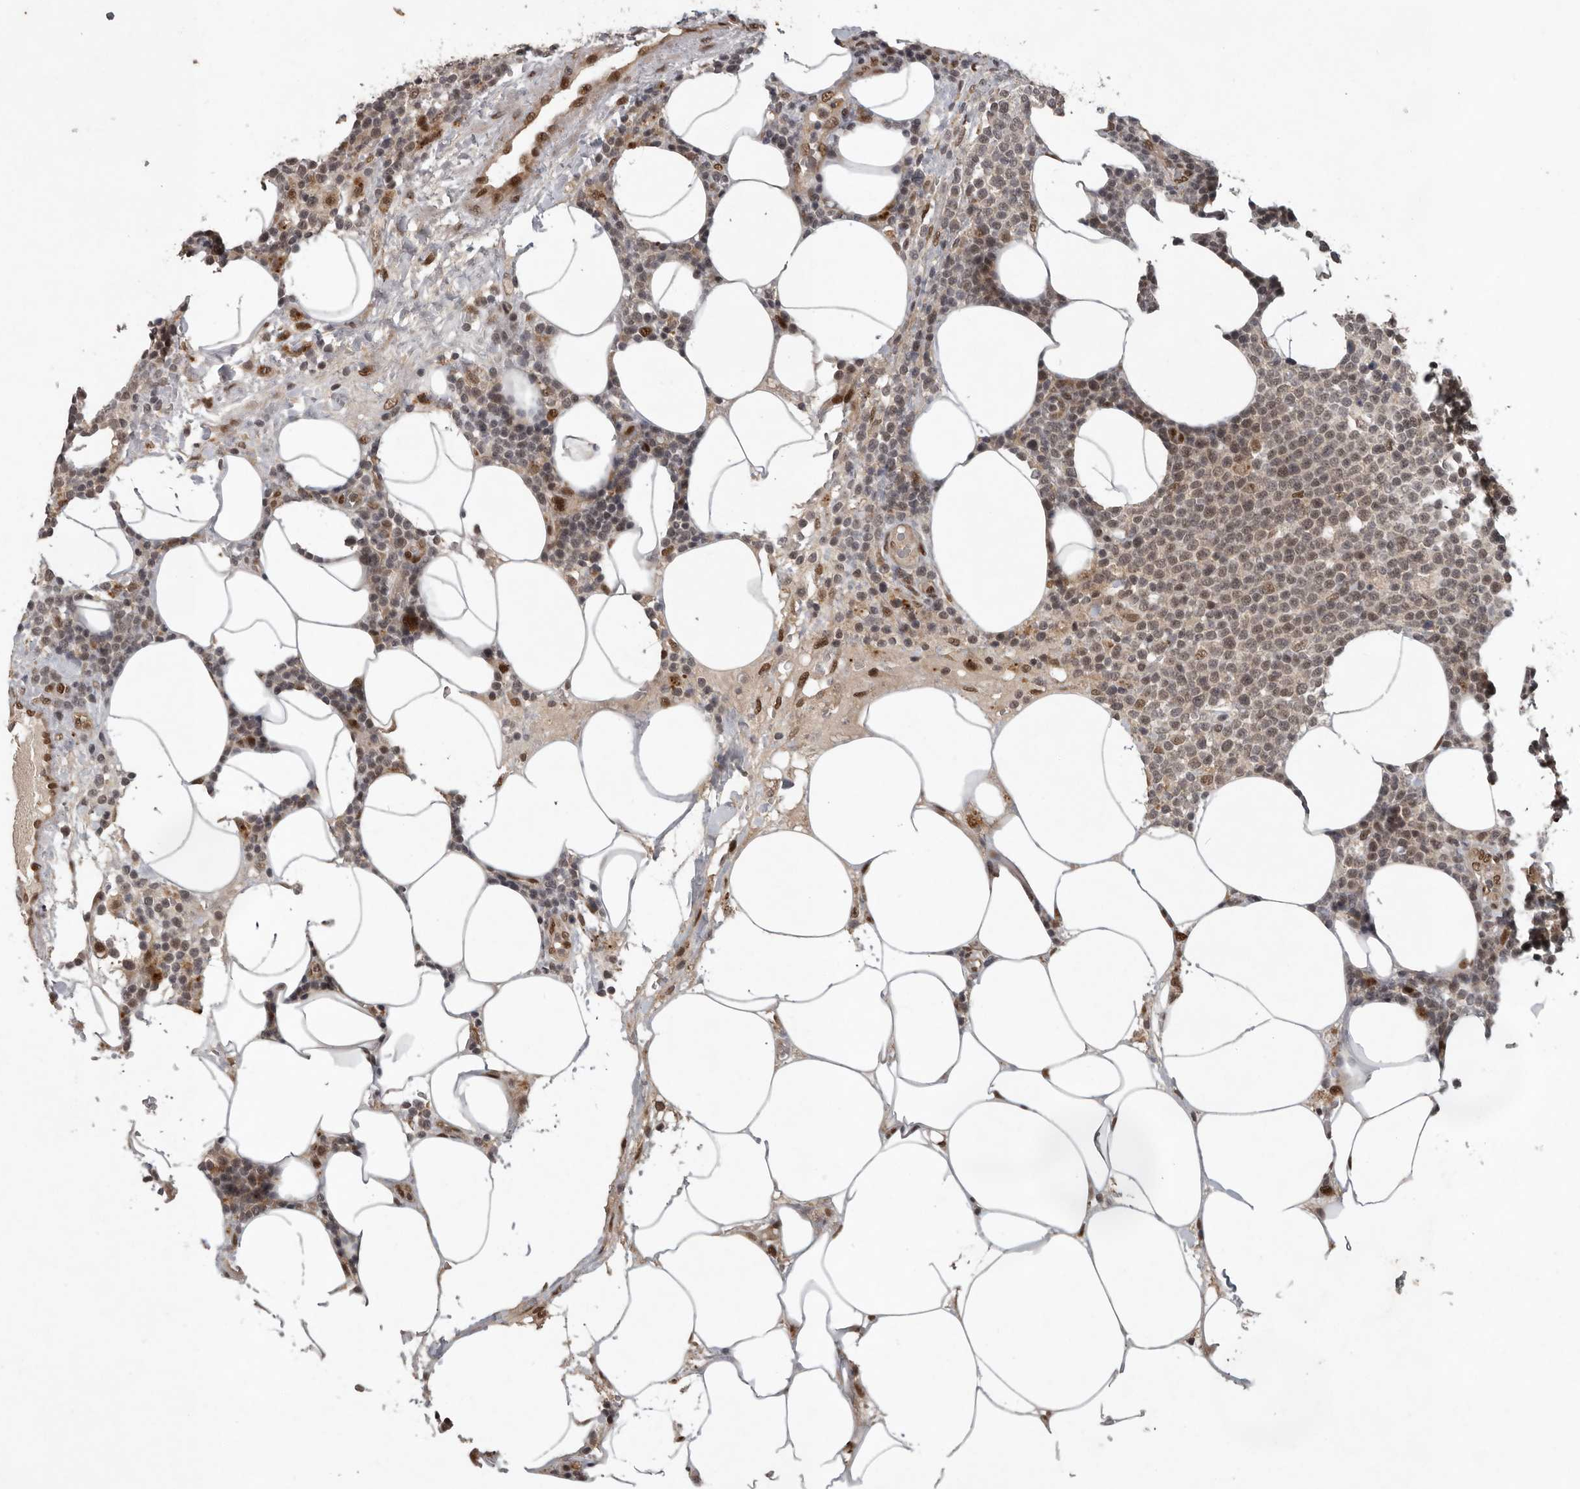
{"staining": {"intensity": "weak", "quantity": "25%-75%", "location": "nuclear"}, "tissue": "lymphoma", "cell_type": "Tumor cells", "image_type": "cancer", "snomed": [{"axis": "morphology", "description": "Malignant lymphoma, non-Hodgkin's type, High grade"}, {"axis": "topography", "description": "Lymph node"}], "caption": "Protein expression analysis of malignant lymphoma, non-Hodgkin's type (high-grade) shows weak nuclear expression in approximately 25%-75% of tumor cells.", "gene": "CDC27", "patient": {"sex": "male", "age": 61}}